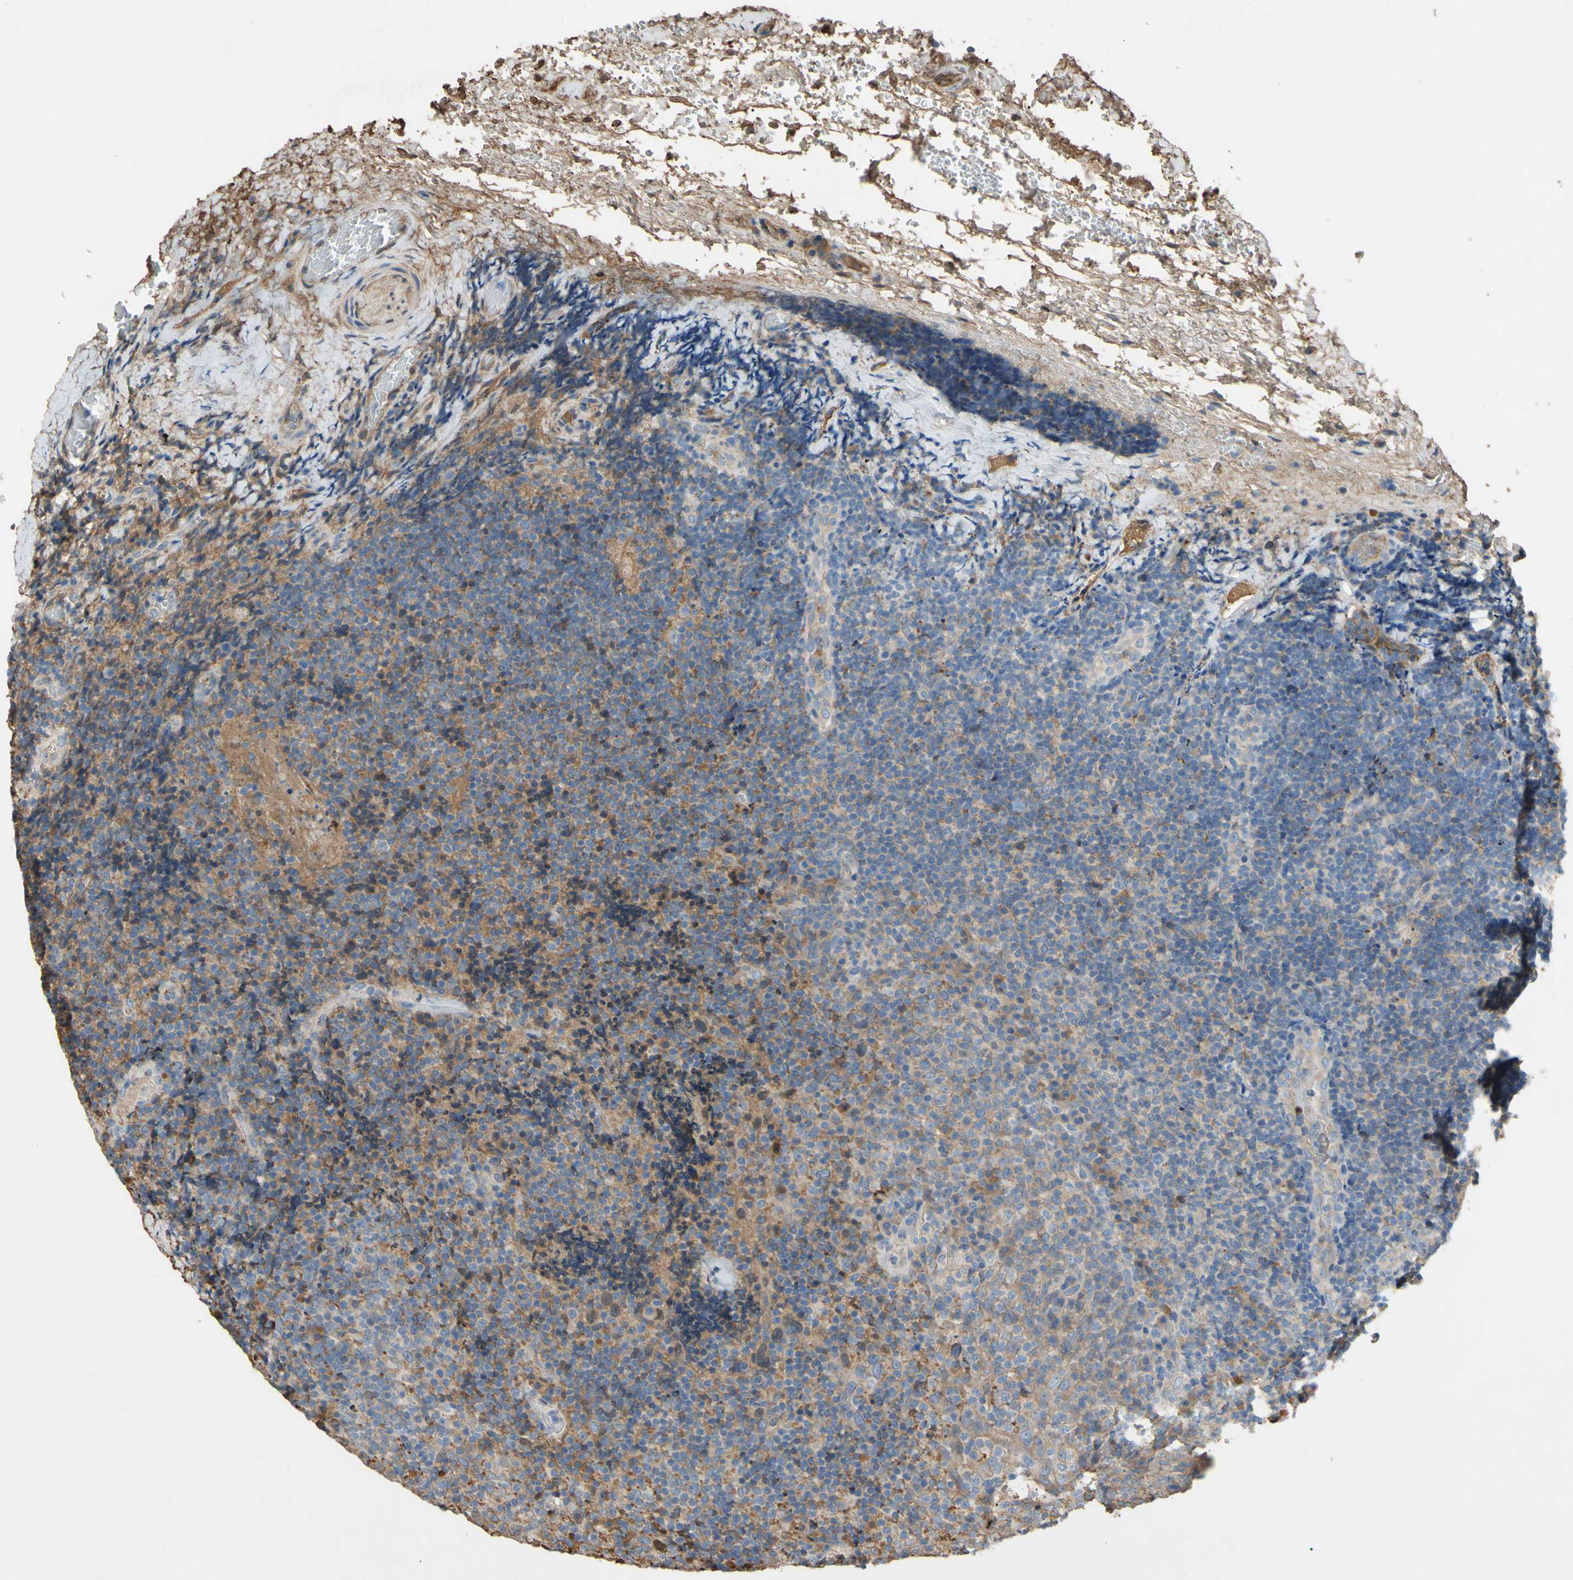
{"staining": {"intensity": "weak", "quantity": "25%-75%", "location": "cytoplasmic/membranous"}, "tissue": "lymphoma", "cell_type": "Tumor cells", "image_type": "cancer", "snomed": [{"axis": "morphology", "description": "Malignant lymphoma, non-Hodgkin's type, High grade"}, {"axis": "topography", "description": "Tonsil"}], "caption": "DAB (3,3'-diaminobenzidine) immunohistochemical staining of malignant lymphoma, non-Hodgkin's type (high-grade) displays weak cytoplasmic/membranous protein staining in about 25%-75% of tumor cells.", "gene": "PTGDS", "patient": {"sex": "female", "age": 36}}